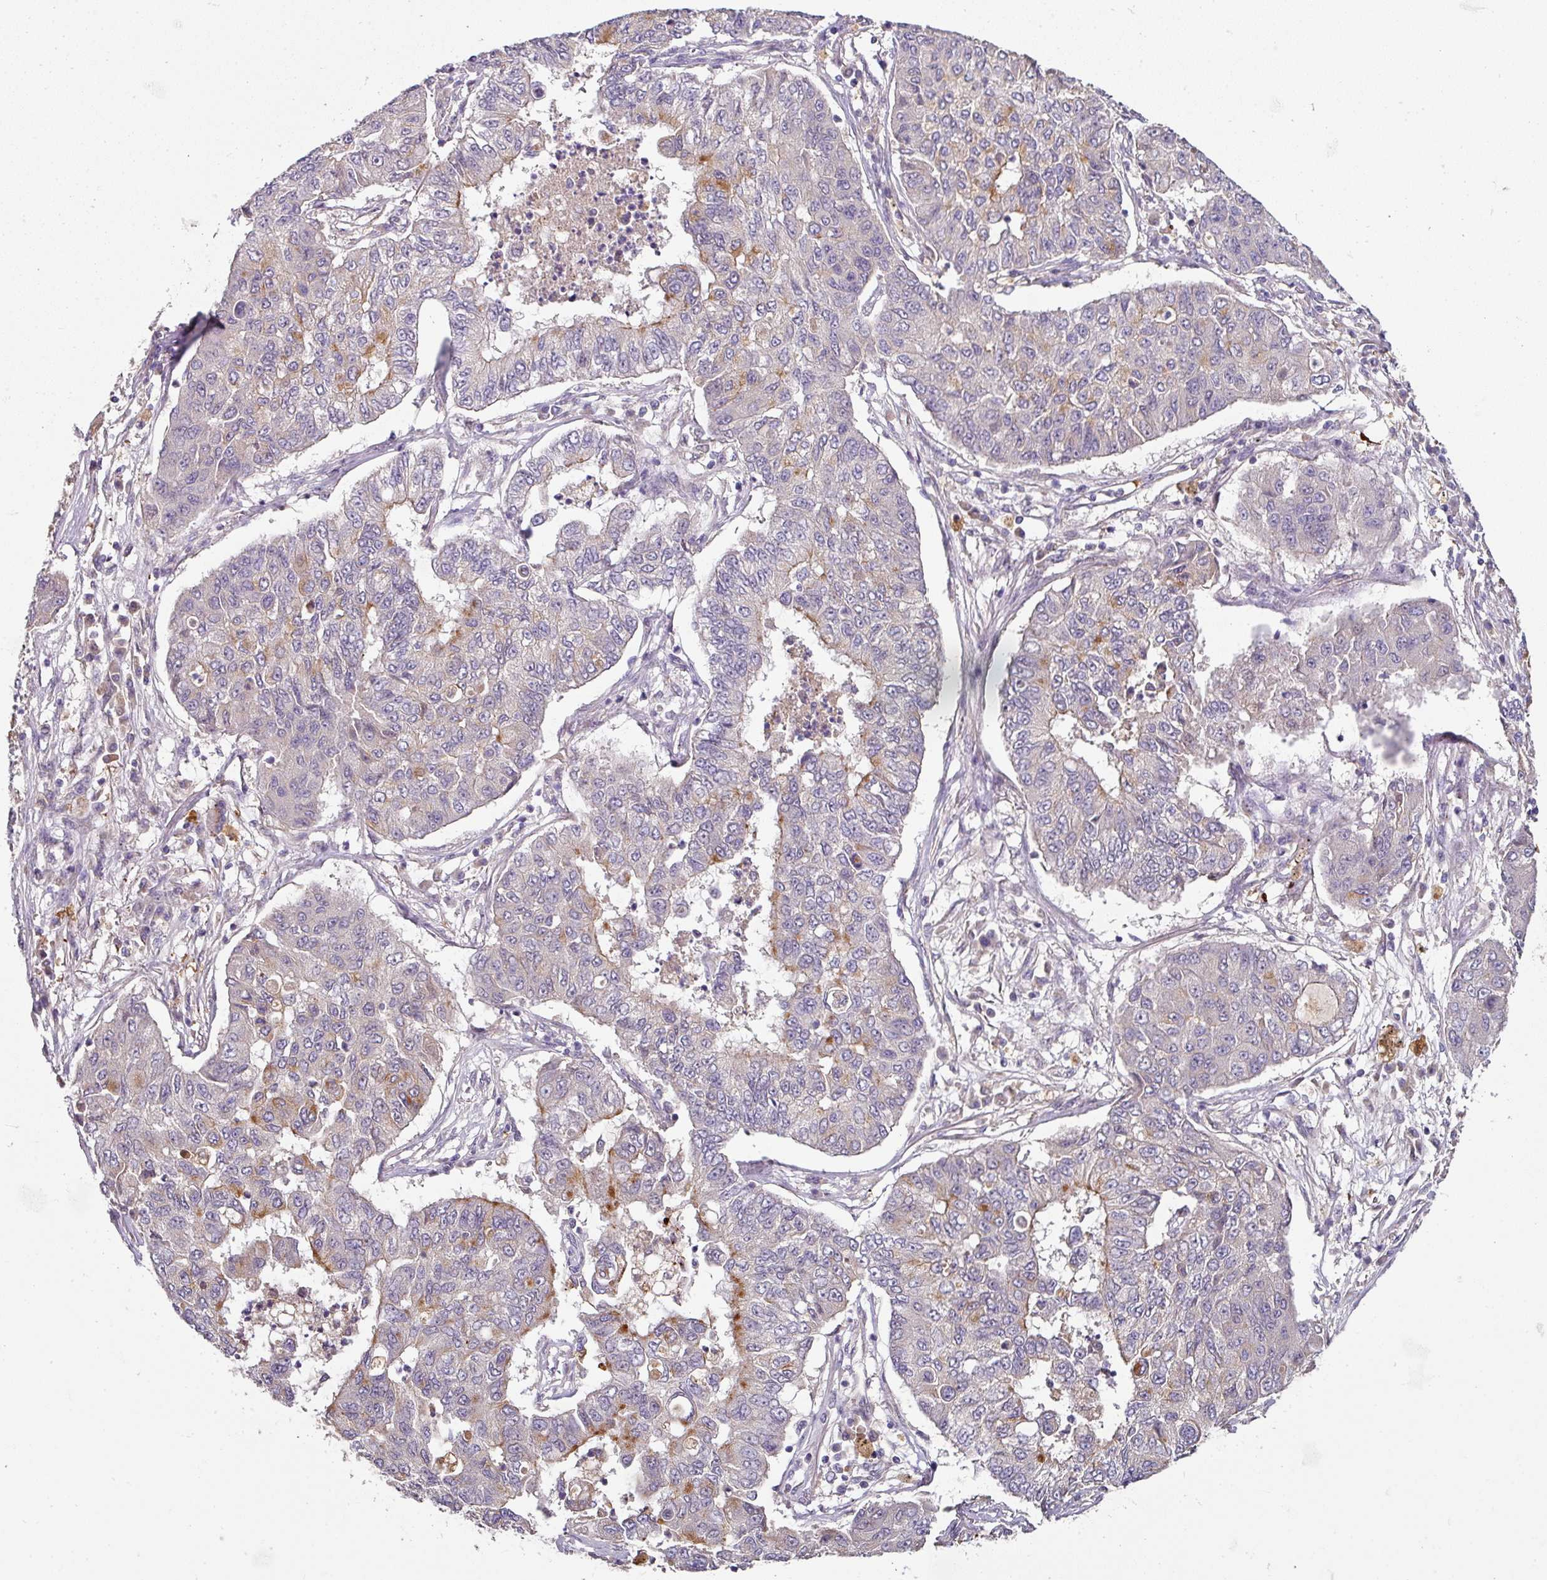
{"staining": {"intensity": "moderate", "quantity": "<25%", "location": "cytoplasmic/membranous"}, "tissue": "lung cancer", "cell_type": "Tumor cells", "image_type": "cancer", "snomed": [{"axis": "morphology", "description": "Squamous cell carcinoma, NOS"}, {"axis": "topography", "description": "Lung"}], "caption": "Moderate cytoplasmic/membranous staining for a protein is identified in about <25% of tumor cells of lung squamous cell carcinoma using immunohistochemistry (IHC).", "gene": "C4orf48", "patient": {"sex": "male", "age": 74}}